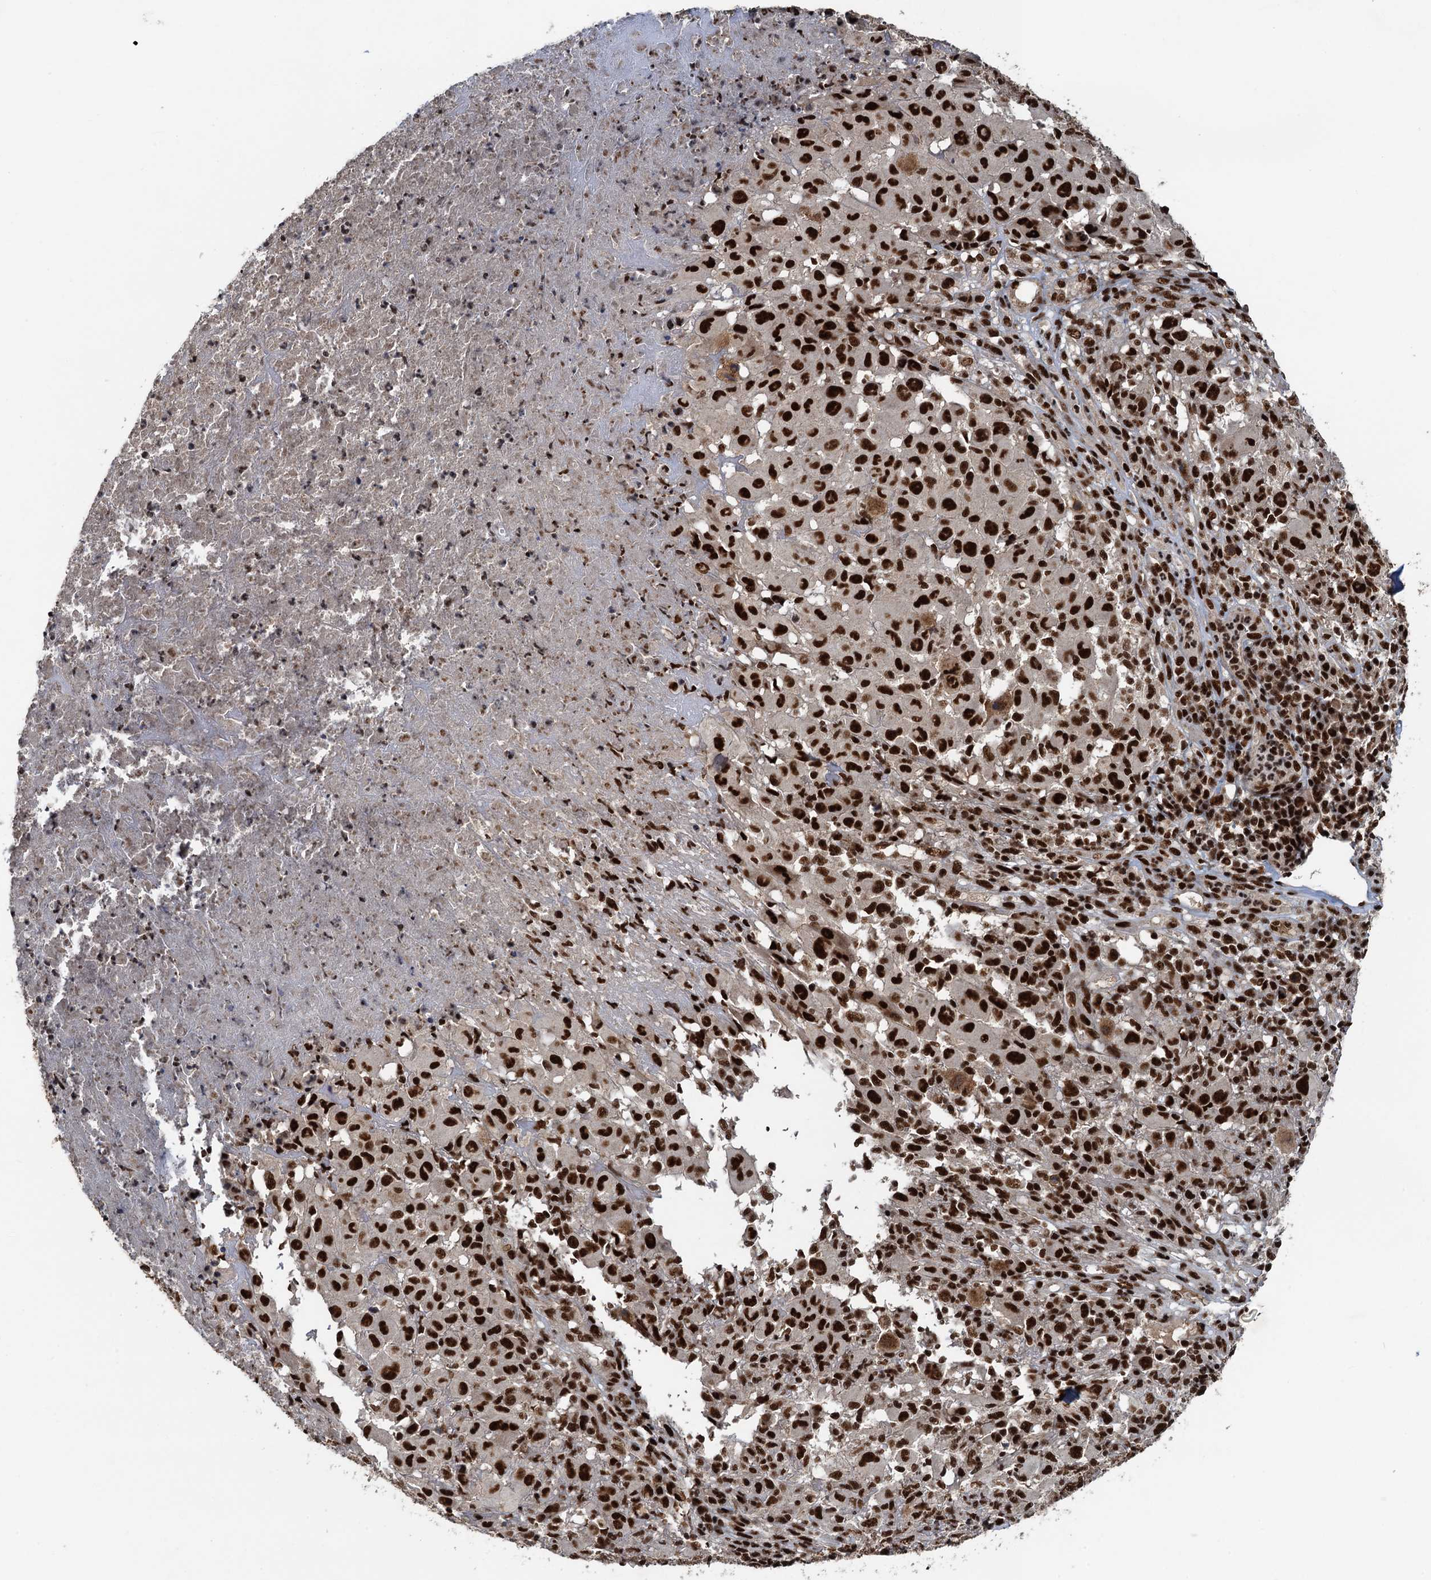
{"staining": {"intensity": "strong", "quantity": ">75%", "location": "nuclear"}, "tissue": "melanoma", "cell_type": "Tumor cells", "image_type": "cancer", "snomed": [{"axis": "morphology", "description": "Malignant melanoma, NOS"}, {"axis": "topography", "description": "Skin"}], "caption": "Protein staining reveals strong nuclear positivity in about >75% of tumor cells in melanoma.", "gene": "ZC3H18", "patient": {"sex": "male", "age": 73}}